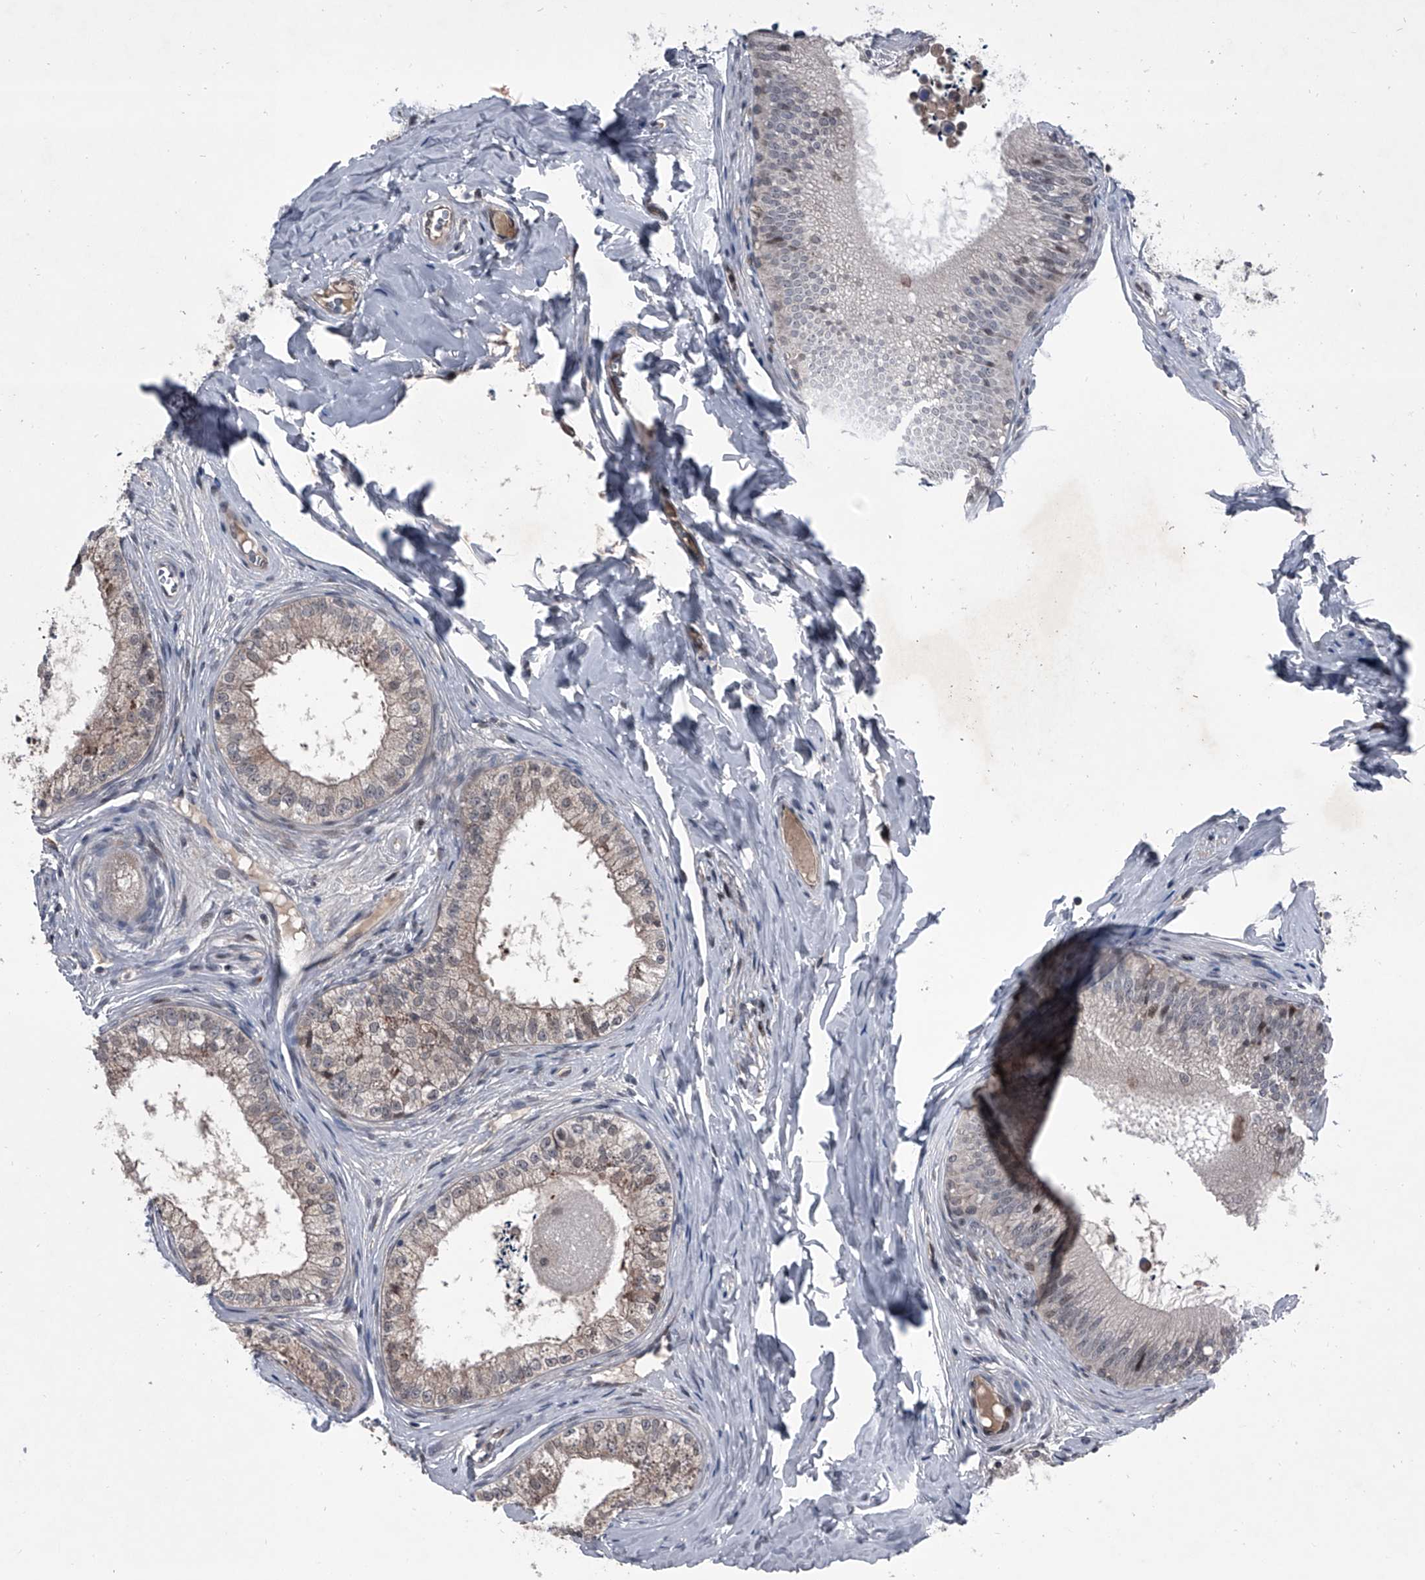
{"staining": {"intensity": "weak", "quantity": "<25%", "location": "nuclear"}, "tissue": "epididymis", "cell_type": "Glandular cells", "image_type": "normal", "snomed": [{"axis": "morphology", "description": "Normal tissue, NOS"}, {"axis": "topography", "description": "Epididymis"}], "caption": "Protein analysis of unremarkable epididymis demonstrates no significant positivity in glandular cells. (Brightfield microscopy of DAB immunohistochemistry (IHC) at high magnification).", "gene": "ELK4", "patient": {"sex": "male", "age": 29}}